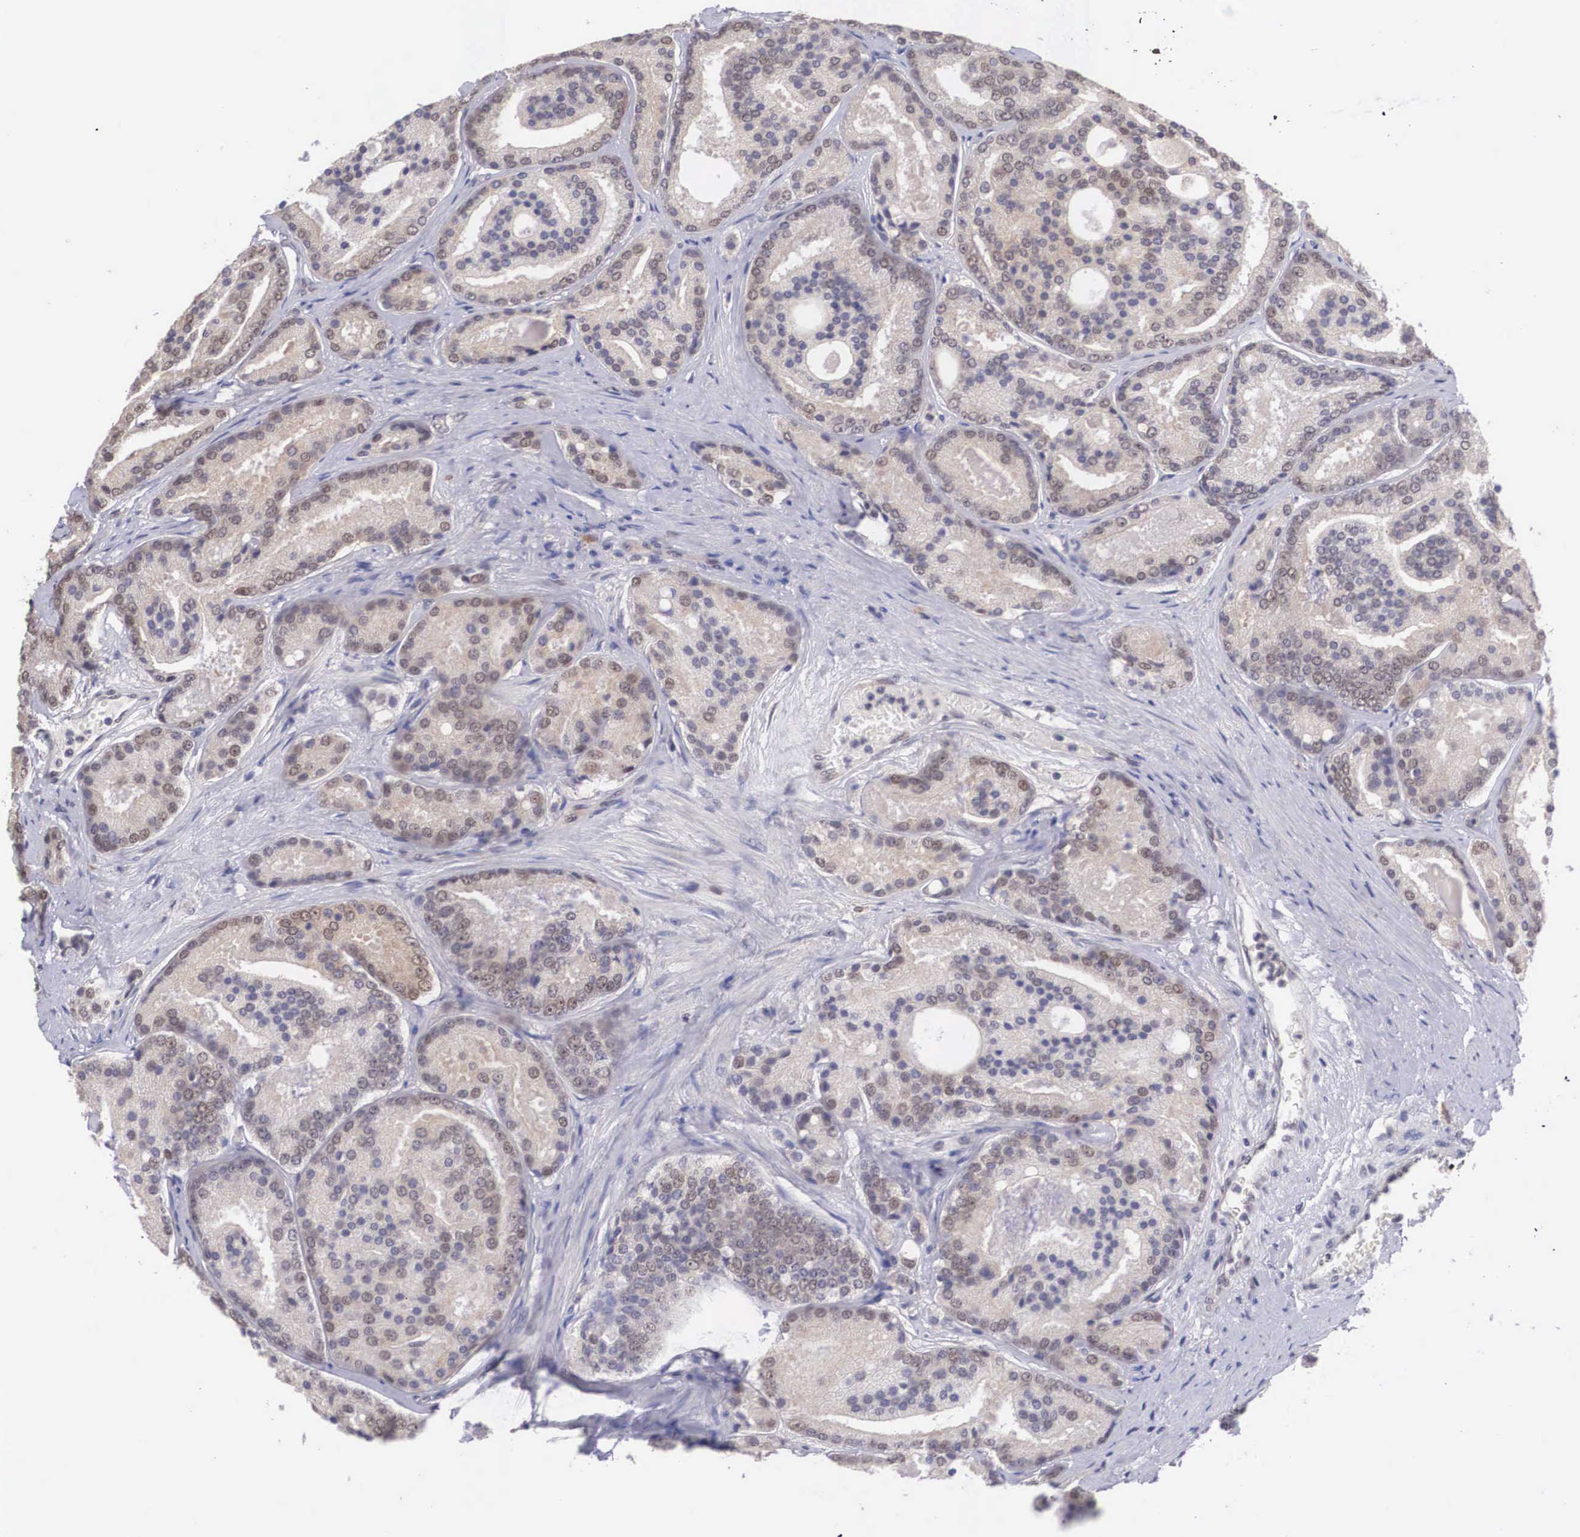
{"staining": {"intensity": "weak", "quantity": ">75%", "location": "cytoplasmic/membranous,nuclear"}, "tissue": "prostate cancer", "cell_type": "Tumor cells", "image_type": "cancer", "snomed": [{"axis": "morphology", "description": "Adenocarcinoma, High grade"}, {"axis": "topography", "description": "Prostate"}], "caption": "High-power microscopy captured an IHC photomicrograph of high-grade adenocarcinoma (prostate), revealing weak cytoplasmic/membranous and nuclear staining in approximately >75% of tumor cells.", "gene": "NINL", "patient": {"sex": "male", "age": 64}}